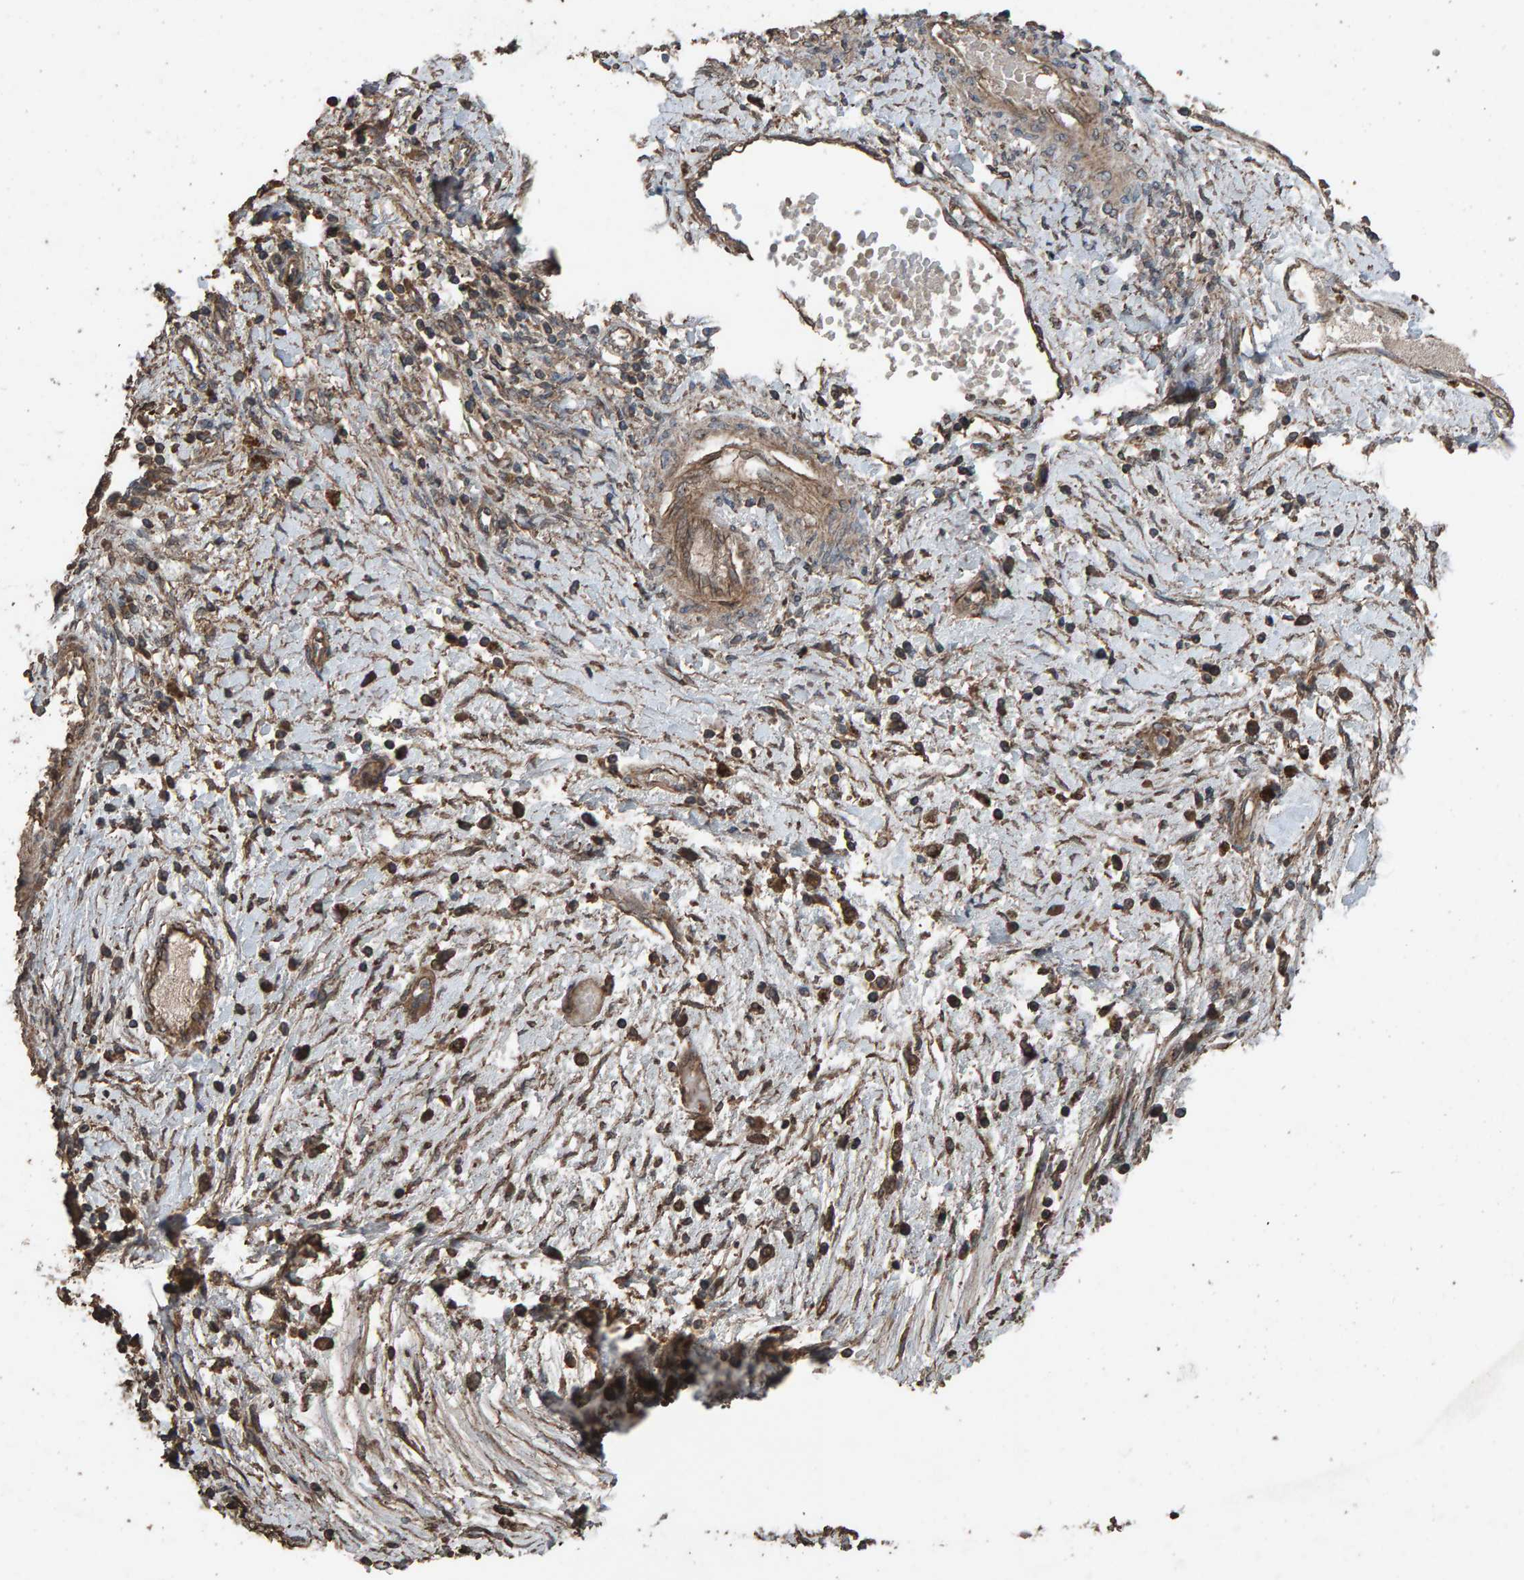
{"staining": {"intensity": "moderate", "quantity": ">75%", "location": "cytoplasmic/membranous"}, "tissue": "ovarian cancer", "cell_type": "Tumor cells", "image_type": "cancer", "snomed": [{"axis": "morphology", "description": "Carcinoma, NOS"}, {"axis": "morphology", "description": "Cystadenocarcinoma, serous, NOS"}, {"axis": "topography", "description": "Ovary"}], "caption": "DAB (3,3'-diaminobenzidine) immunohistochemical staining of serous cystadenocarcinoma (ovarian) shows moderate cytoplasmic/membranous protein expression in about >75% of tumor cells.", "gene": "DUS1L", "patient": {"sex": "female", "age": 69}}